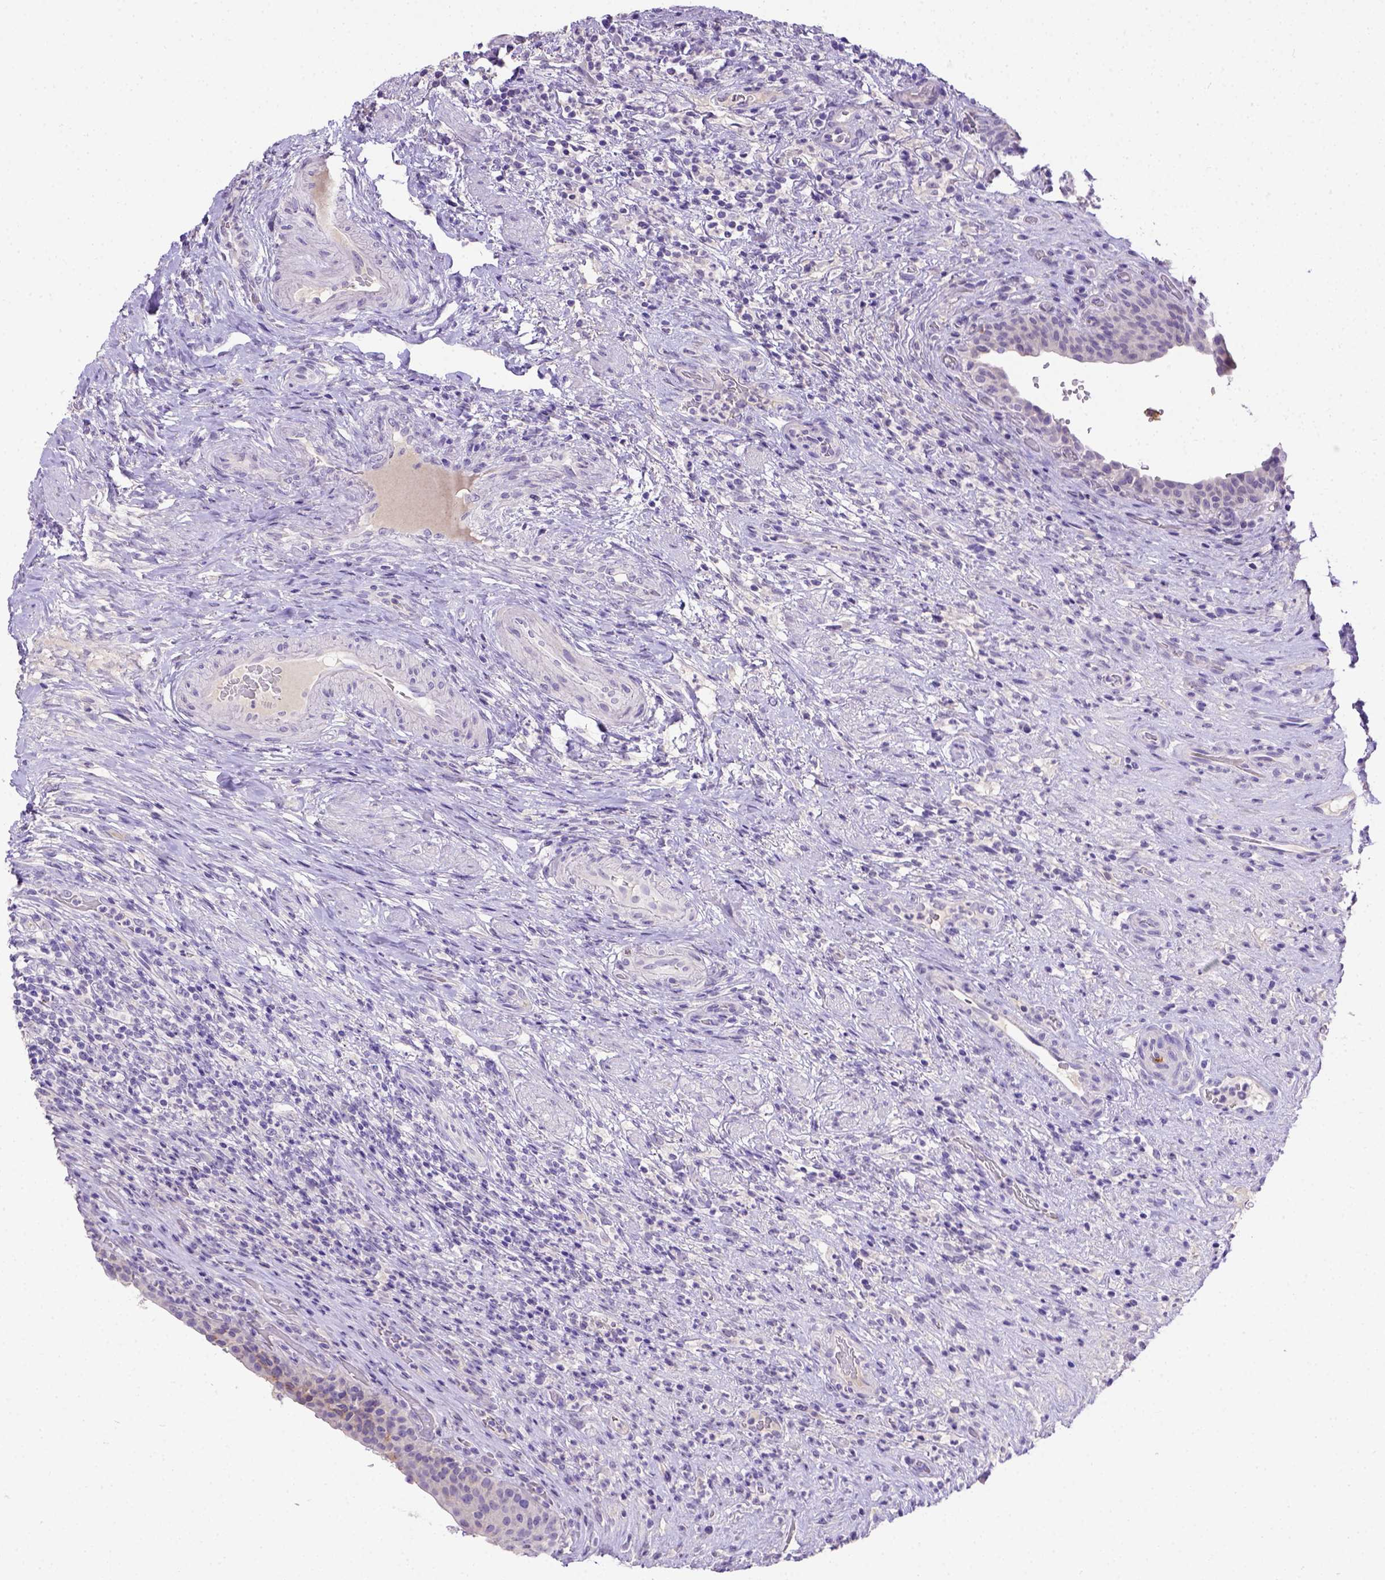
{"staining": {"intensity": "moderate", "quantity": "<25%", "location": "cytoplasmic/membranous"}, "tissue": "urinary bladder", "cell_type": "Urothelial cells", "image_type": "normal", "snomed": [{"axis": "morphology", "description": "Normal tissue, NOS"}, {"axis": "topography", "description": "Urinary bladder"}, {"axis": "topography", "description": "Peripheral nerve tissue"}], "caption": "IHC staining of normal urinary bladder, which exhibits low levels of moderate cytoplasmic/membranous expression in approximately <25% of urothelial cells indicating moderate cytoplasmic/membranous protein positivity. The staining was performed using DAB (3,3'-diaminobenzidine) (brown) for protein detection and nuclei were counterstained in hematoxylin (blue).", "gene": "B3GAT1", "patient": {"sex": "male", "age": 66}}